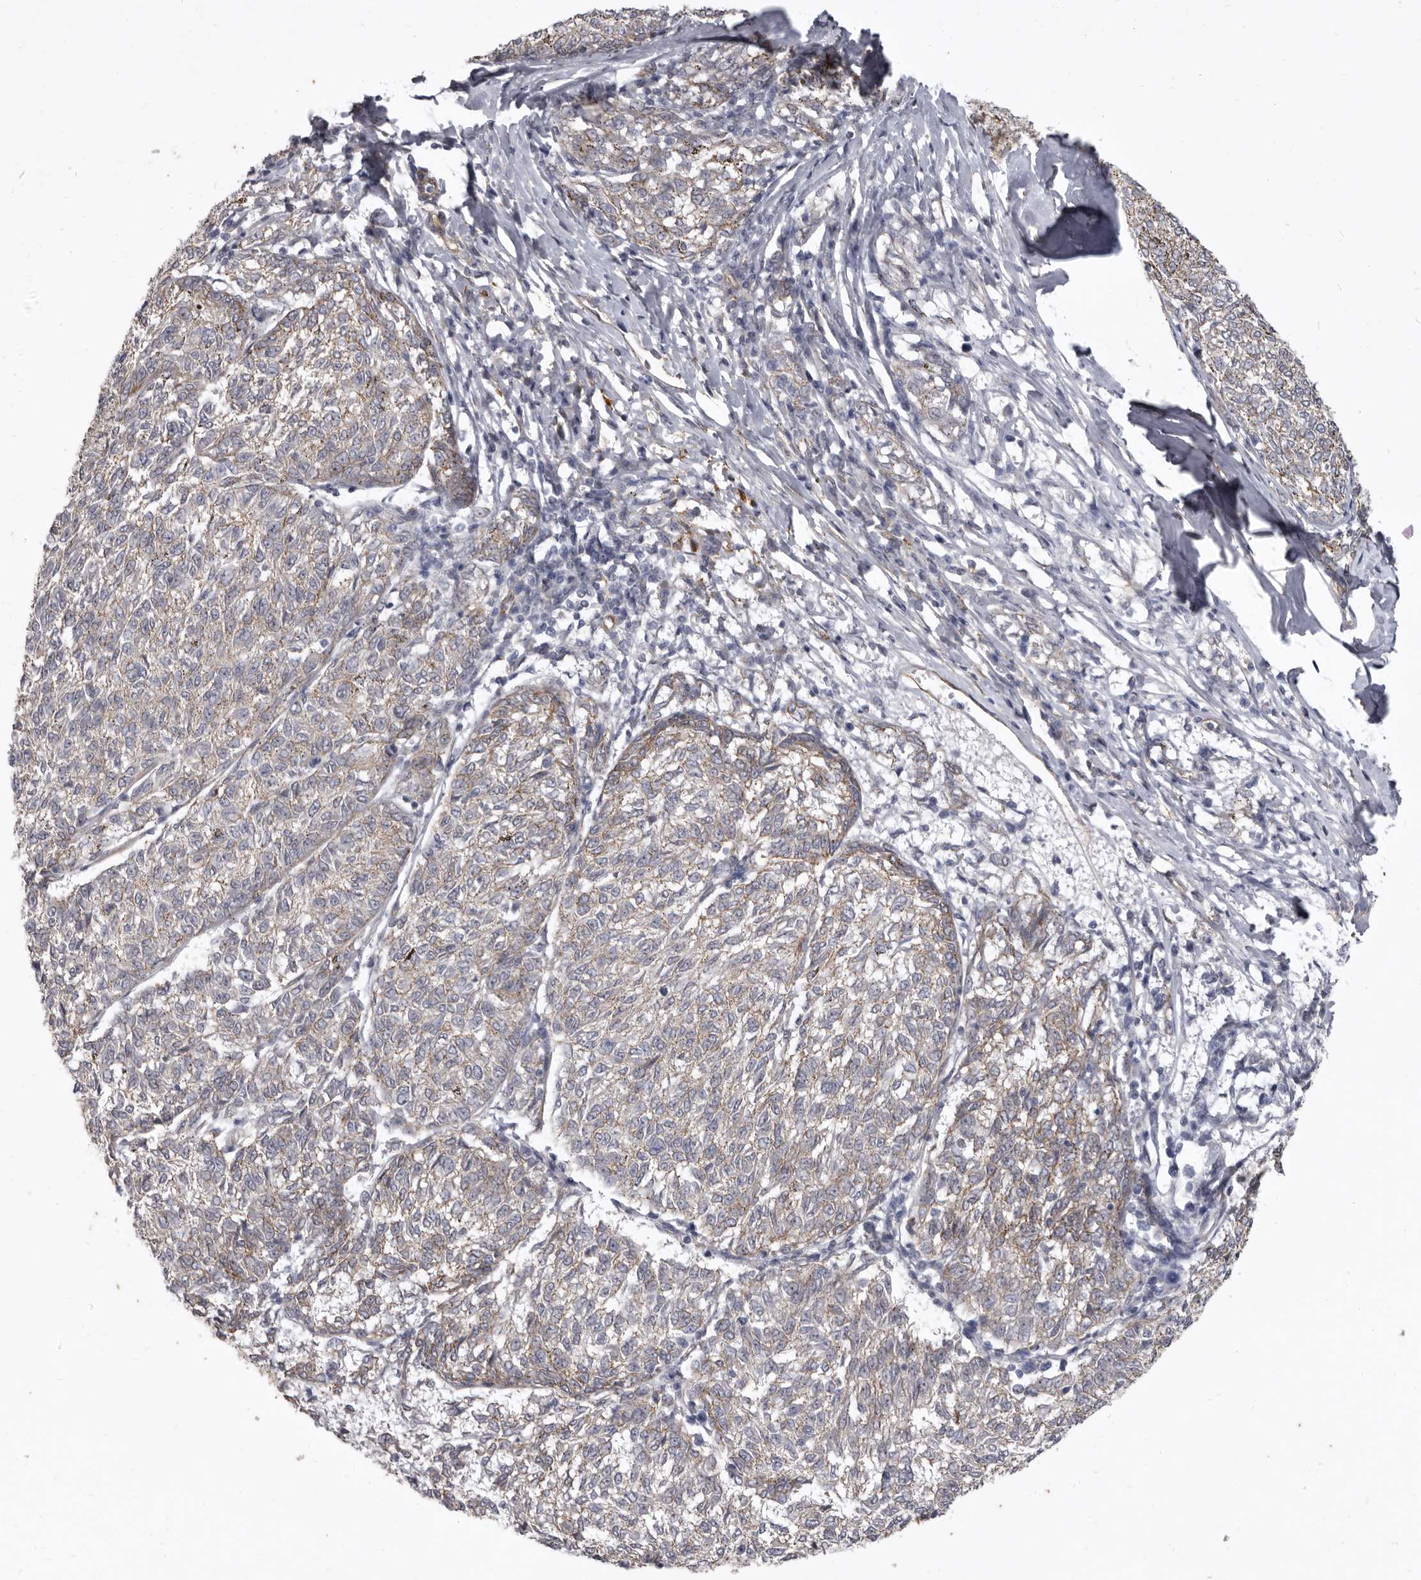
{"staining": {"intensity": "weak", "quantity": "<25%", "location": "cytoplasmic/membranous"}, "tissue": "melanoma", "cell_type": "Tumor cells", "image_type": "cancer", "snomed": [{"axis": "morphology", "description": "Malignant melanoma, NOS"}, {"axis": "topography", "description": "Skin"}], "caption": "Immunohistochemistry (IHC) of melanoma shows no expression in tumor cells.", "gene": "P2RX6", "patient": {"sex": "female", "age": 72}}